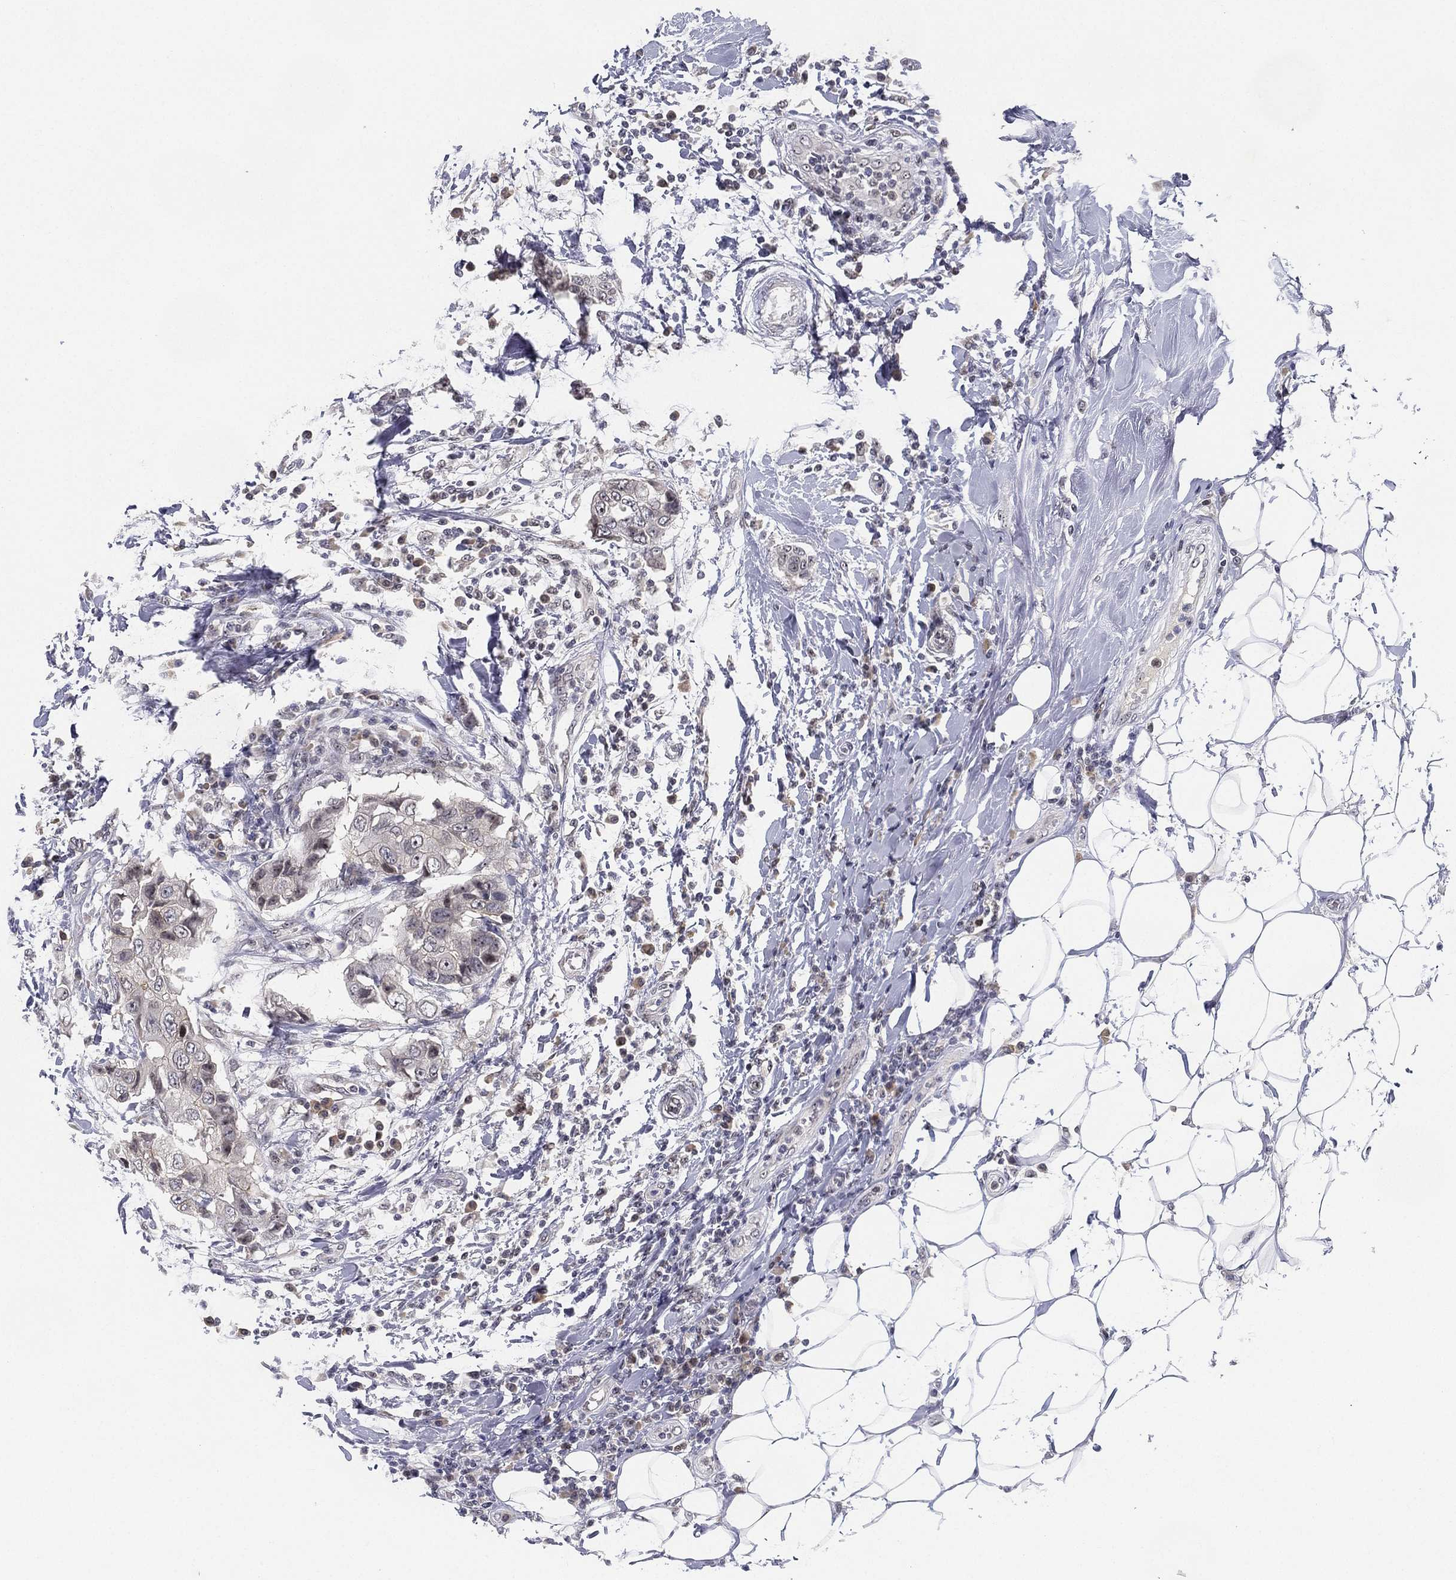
{"staining": {"intensity": "negative", "quantity": "none", "location": "none"}, "tissue": "breast cancer", "cell_type": "Tumor cells", "image_type": "cancer", "snomed": [{"axis": "morphology", "description": "Duct carcinoma"}, {"axis": "topography", "description": "Breast"}], "caption": "Breast invasive ductal carcinoma was stained to show a protein in brown. There is no significant staining in tumor cells.", "gene": "MS4A8", "patient": {"sex": "female", "age": 27}}